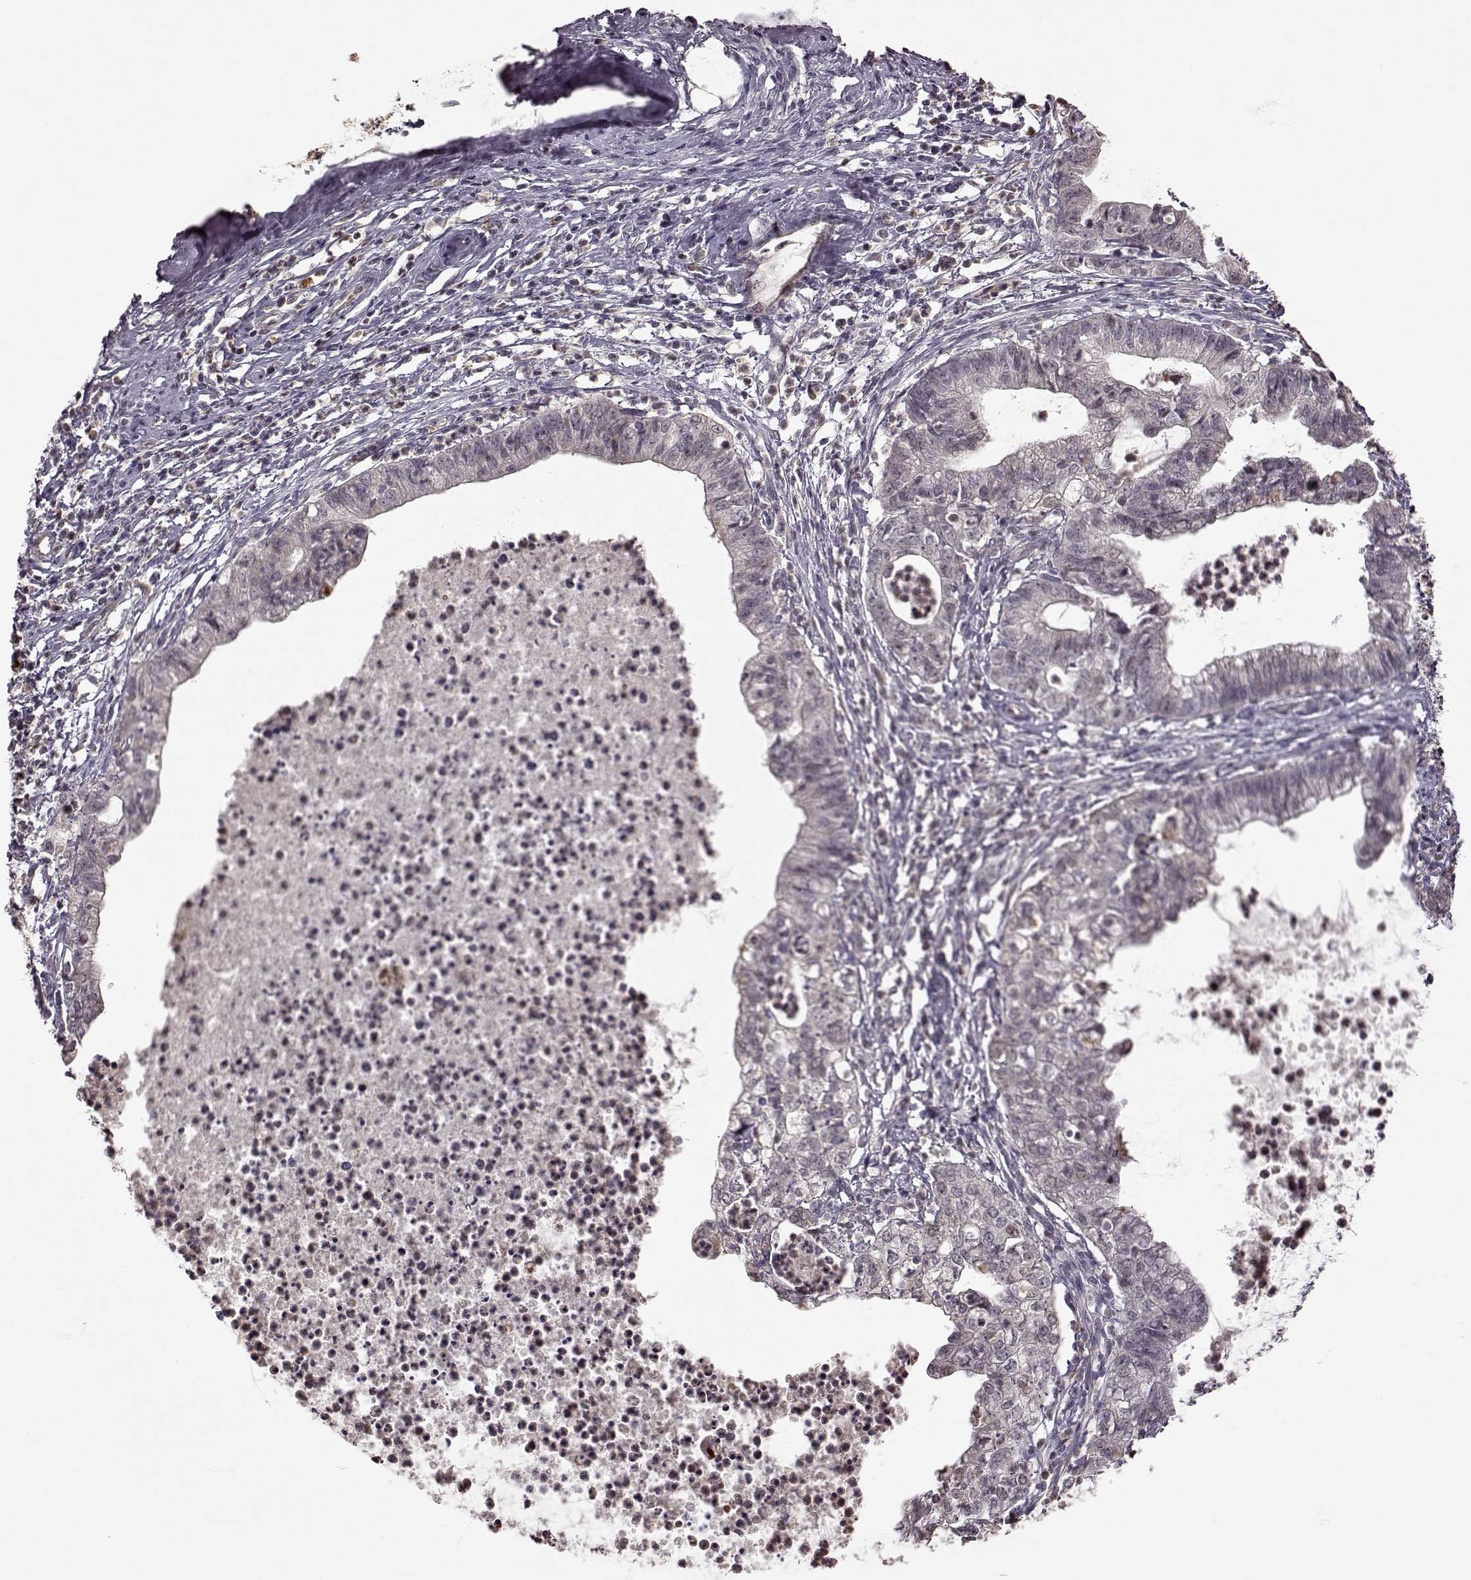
{"staining": {"intensity": "negative", "quantity": "none", "location": "none"}, "tissue": "cervical cancer", "cell_type": "Tumor cells", "image_type": "cancer", "snomed": [{"axis": "morphology", "description": "Normal tissue, NOS"}, {"axis": "morphology", "description": "Adenocarcinoma, NOS"}, {"axis": "topography", "description": "Cervix"}], "caption": "Tumor cells are negative for brown protein staining in cervical adenocarcinoma. (DAB (3,3'-diaminobenzidine) immunohistochemistry, high magnification).", "gene": "CRB1", "patient": {"sex": "female", "age": 38}}